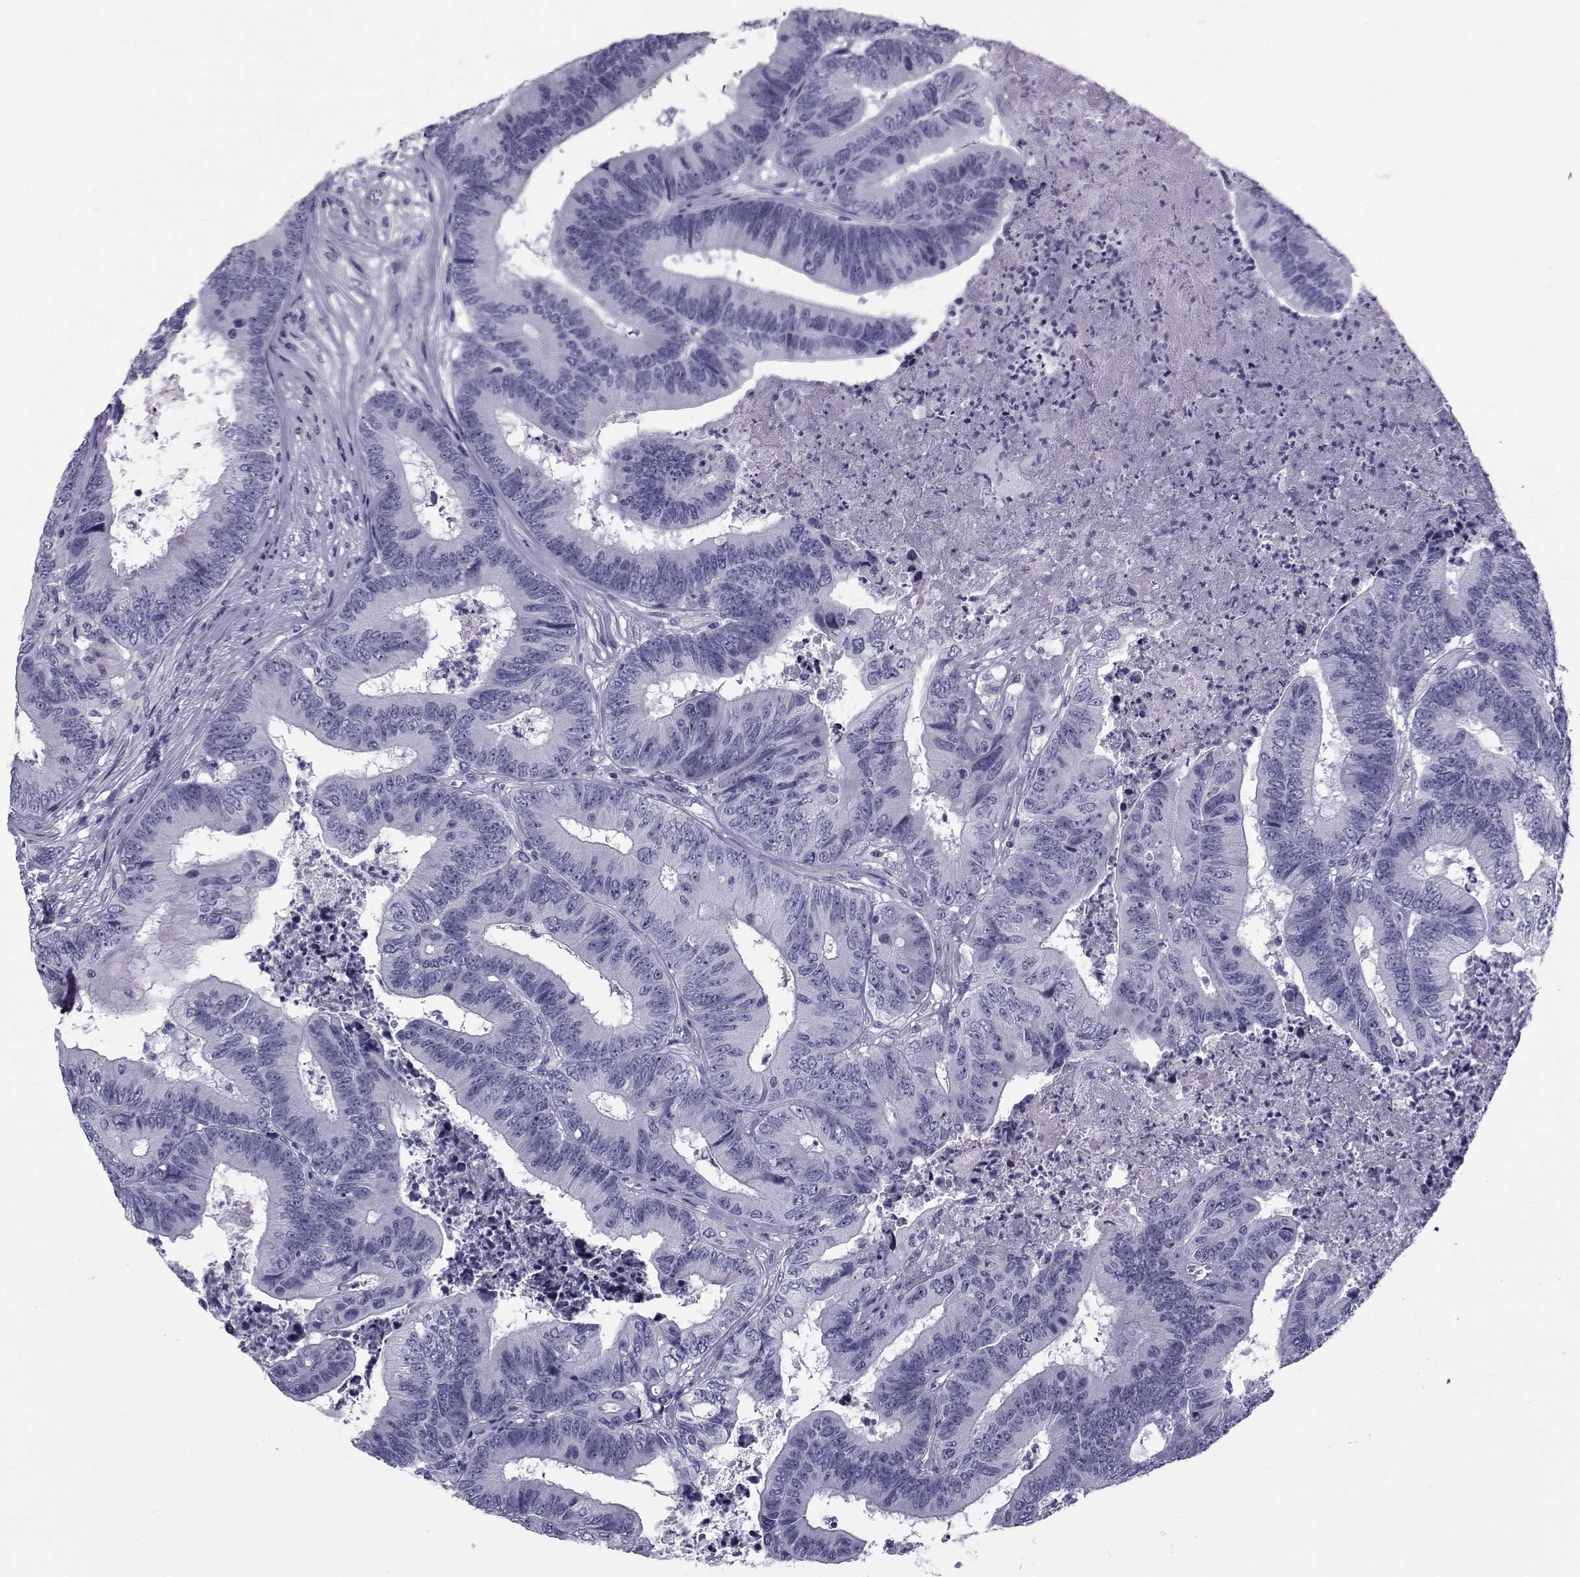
{"staining": {"intensity": "negative", "quantity": "none", "location": "none"}, "tissue": "colorectal cancer", "cell_type": "Tumor cells", "image_type": "cancer", "snomed": [{"axis": "morphology", "description": "Adenocarcinoma, NOS"}, {"axis": "topography", "description": "Colon"}], "caption": "Immunohistochemistry histopathology image of human colorectal cancer stained for a protein (brown), which displays no positivity in tumor cells.", "gene": "SPANXD", "patient": {"sex": "male", "age": 84}}